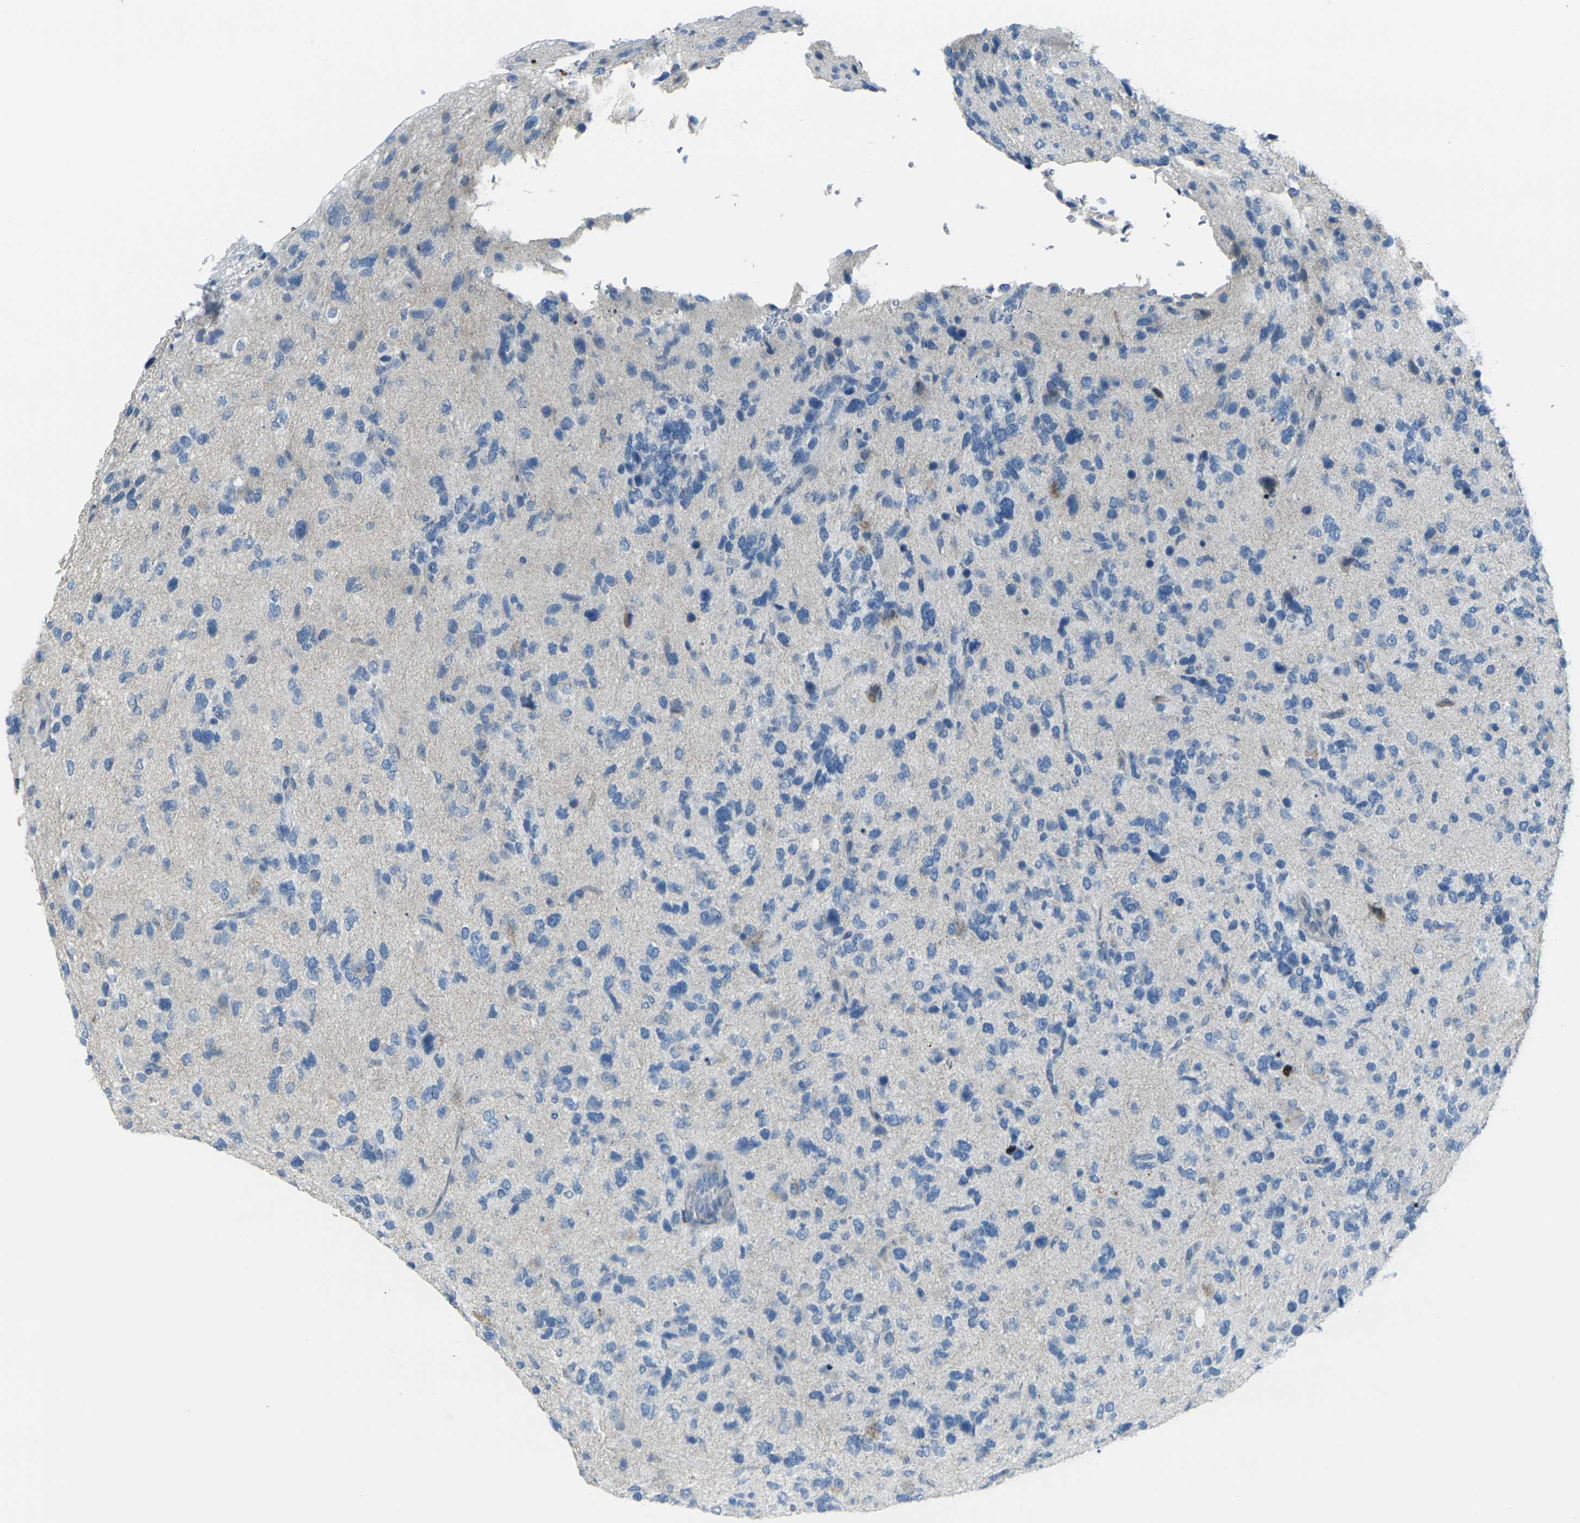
{"staining": {"intensity": "negative", "quantity": "none", "location": "none"}, "tissue": "glioma", "cell_type": "Tumor cells", "image_type": "cancer", "snomed": [{"axis": "morphology", "description": "Glioma, malignant, High grade"}, {"axis": "topography", "description": "Brain"}], "caption": "An IHC photomicrograph of glioma is shown. There is no staining in tumor cells of glioma. (DAB immunohistochemistry, high magnification).", "gene": "ANKRD46", "patient": {"sex": "female", "age": 58}}